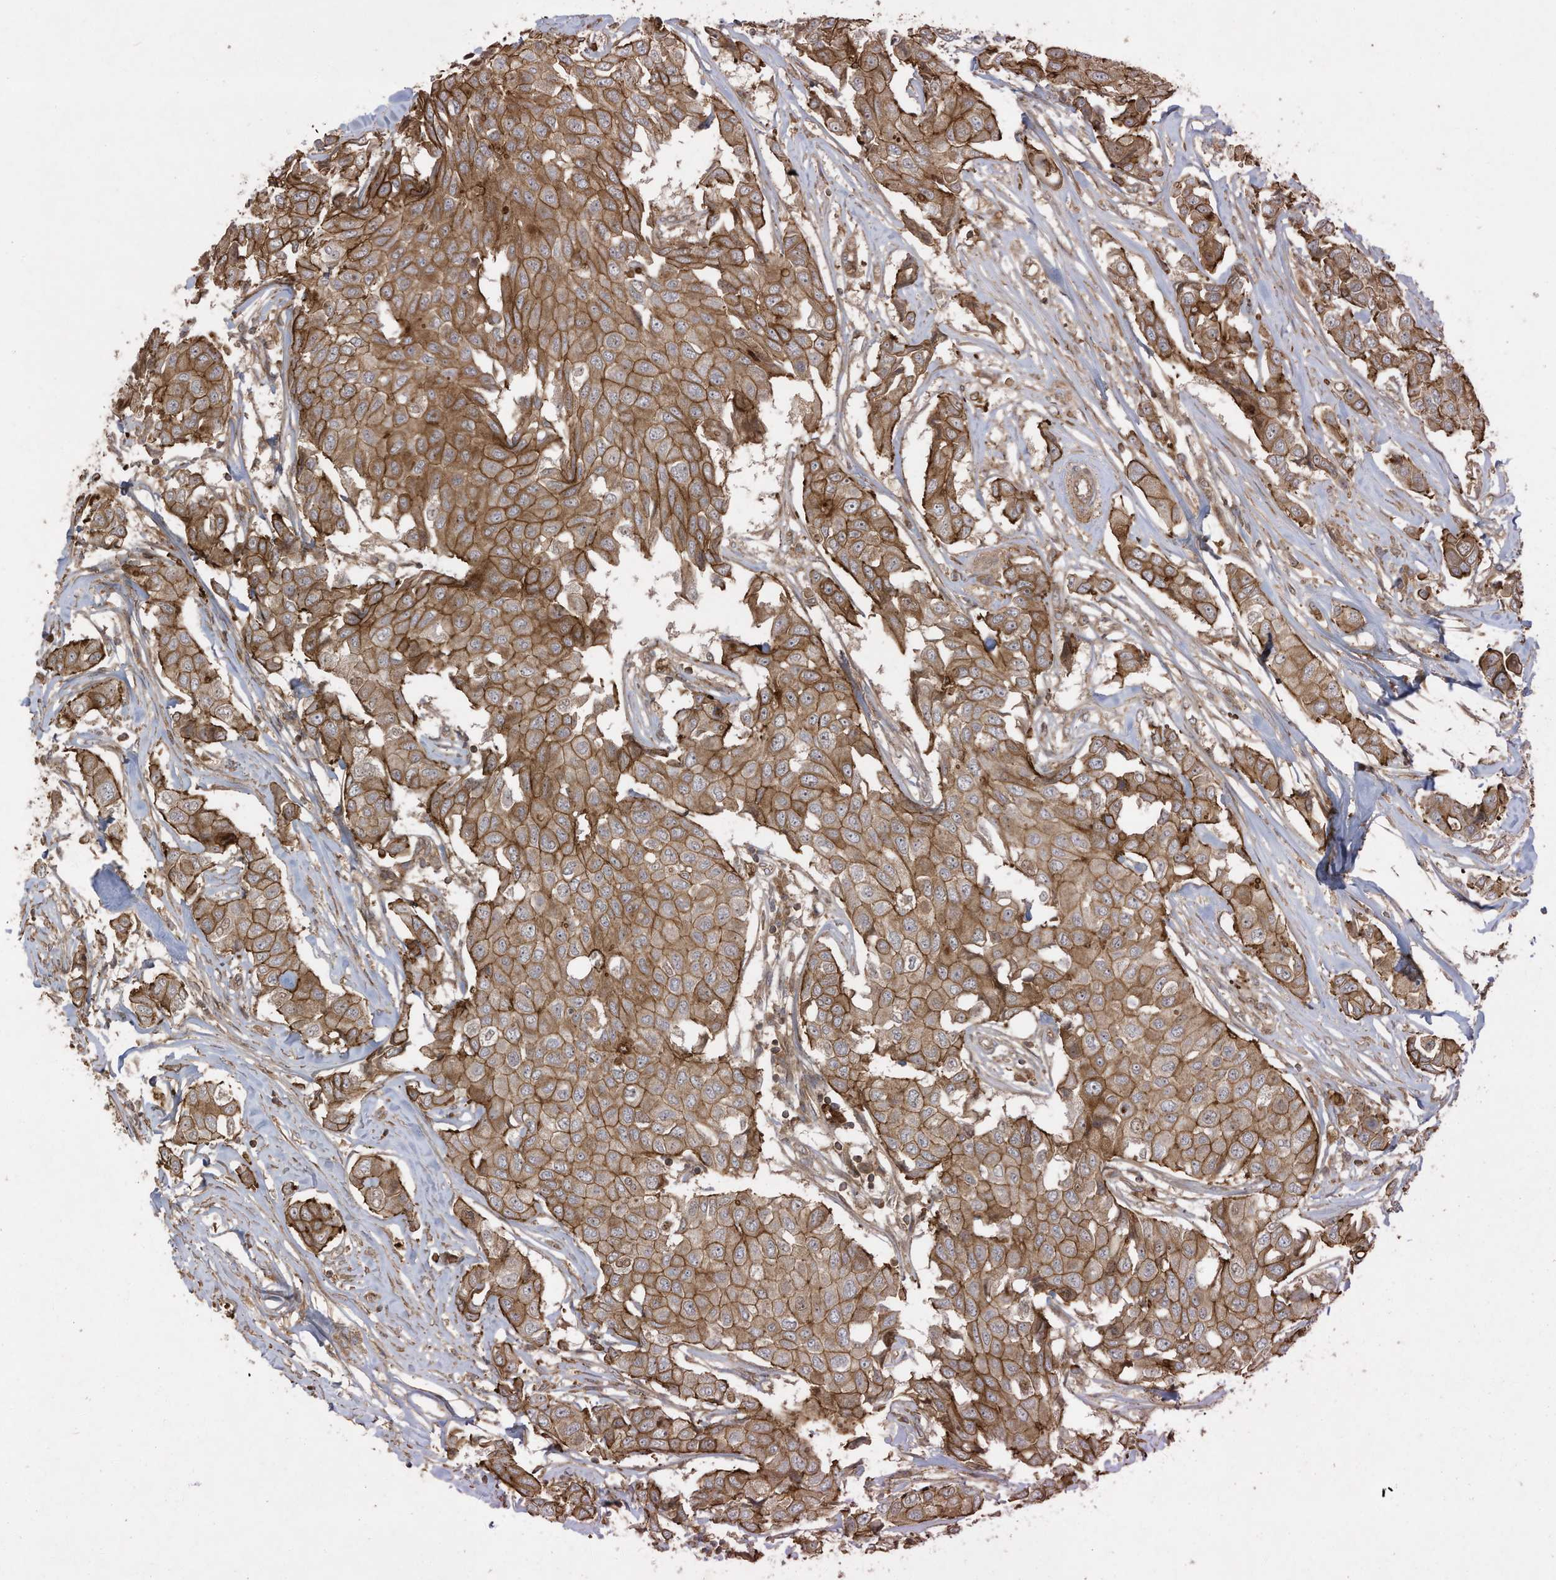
{"staining": {"intensity": "moderate", "quantity": ">75%", "location": "cytoplasmic/membranous"}, "tissue": "breast cancer", "cell_type": "Tumor cells", "image_type": "cancer", "snomed": [{"axis": "morphology", "description": "Duct carcinoma"}, {"axis": "topography", "description": "Breast"}], "caption": "There is medium levels of moderate cytoplasmic/membranous staining in tumor cells of breast cancer, as demonstrated by immunohistochemical staining (brown color).", "gene": "DDIT4", "patient": {"sex": "female", "age": 80}}